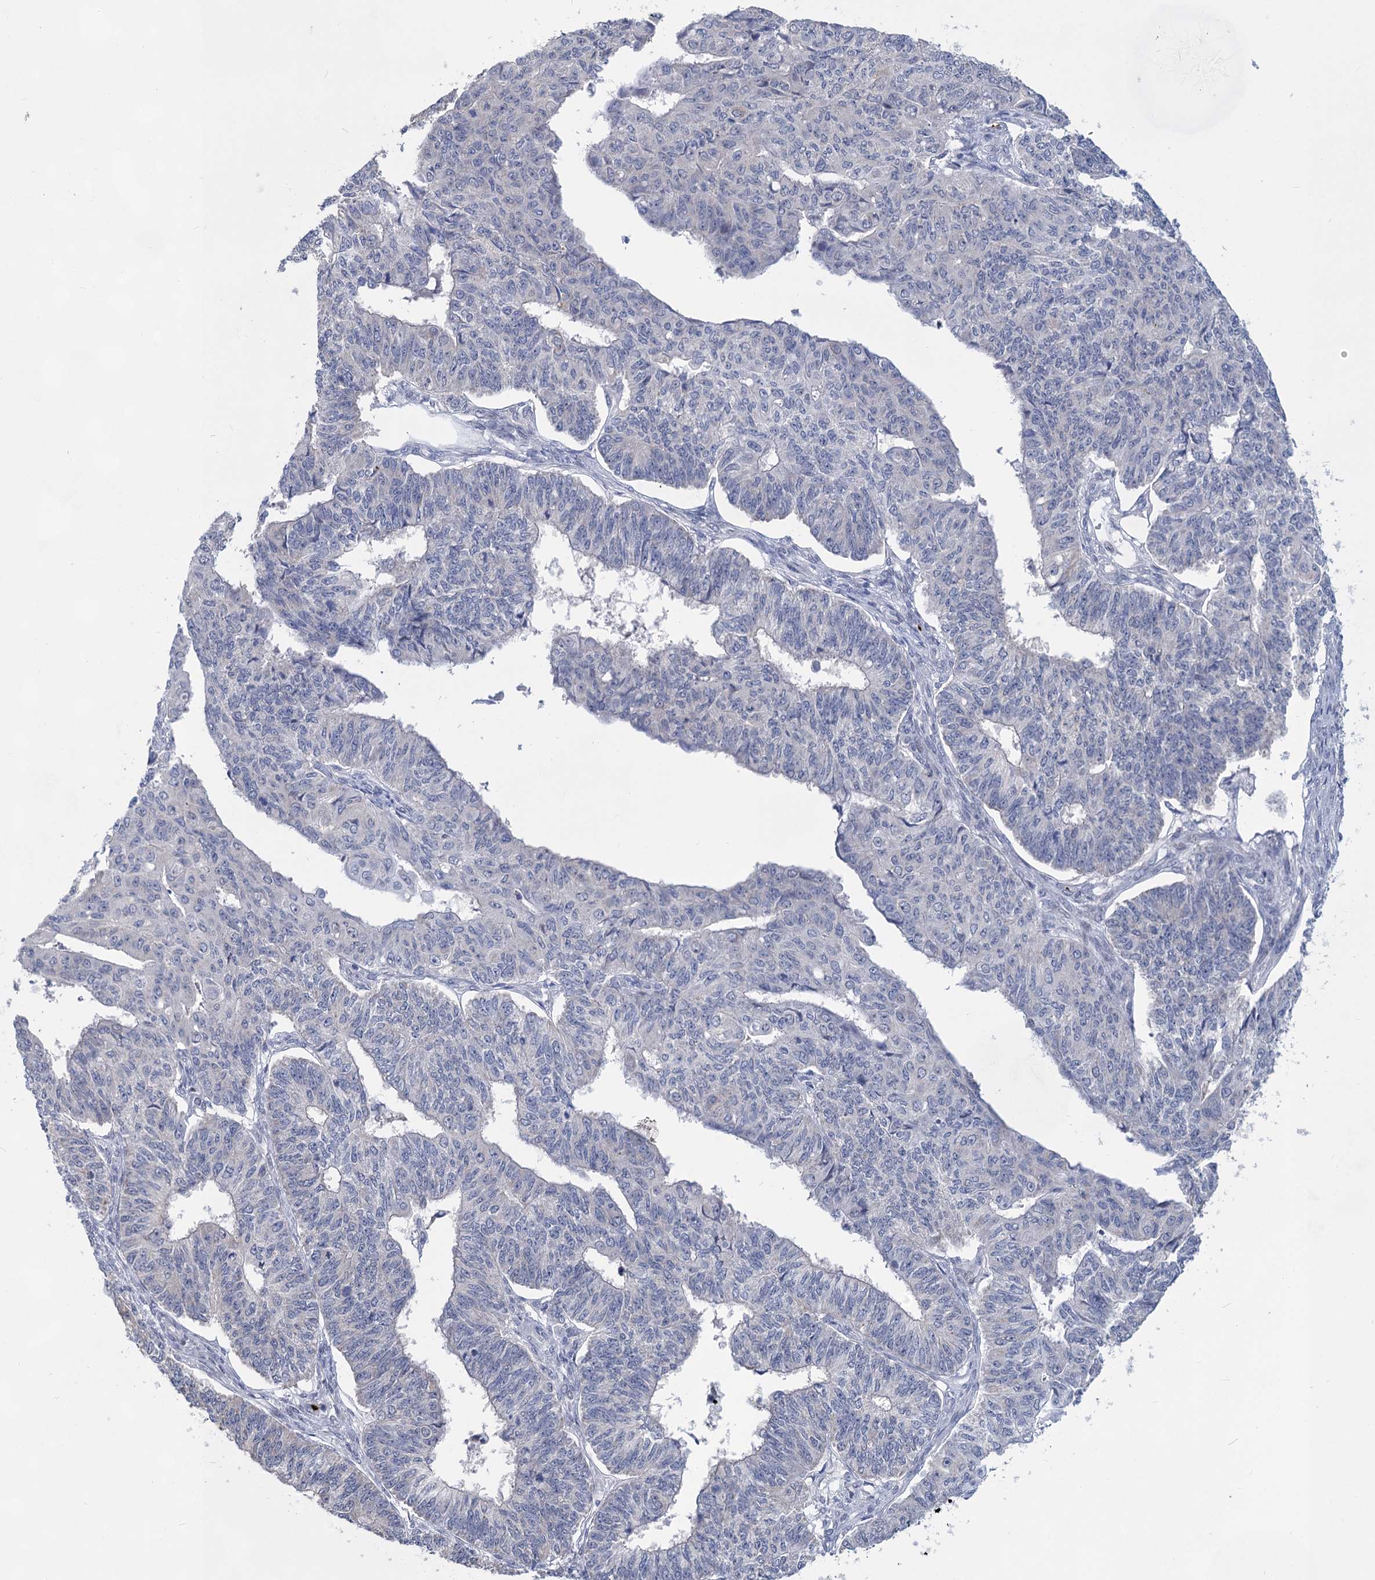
{"staining": {"intensity": "negative", "quantity": "none", "location": "none"}, "tissue": "endometrial cancer", "cell_type": "Tumor cells", "image_type": "cancer", "snomed": [{"axis": "morphology", "description": "Adenocarcinoma, NOS"}, {"axis": "topography", "description": "Endometrium"}], "caption": "The image demonstrates no staining of tumor cells in adenocarcinoma (endometrial). Brightfield microscopy of immunohistochemistry stained with DAB (brown) and hematoxylin (blue), captured at high magnification.", "gene": "MON2", "patient": {"sex": "female", "age": 32}}